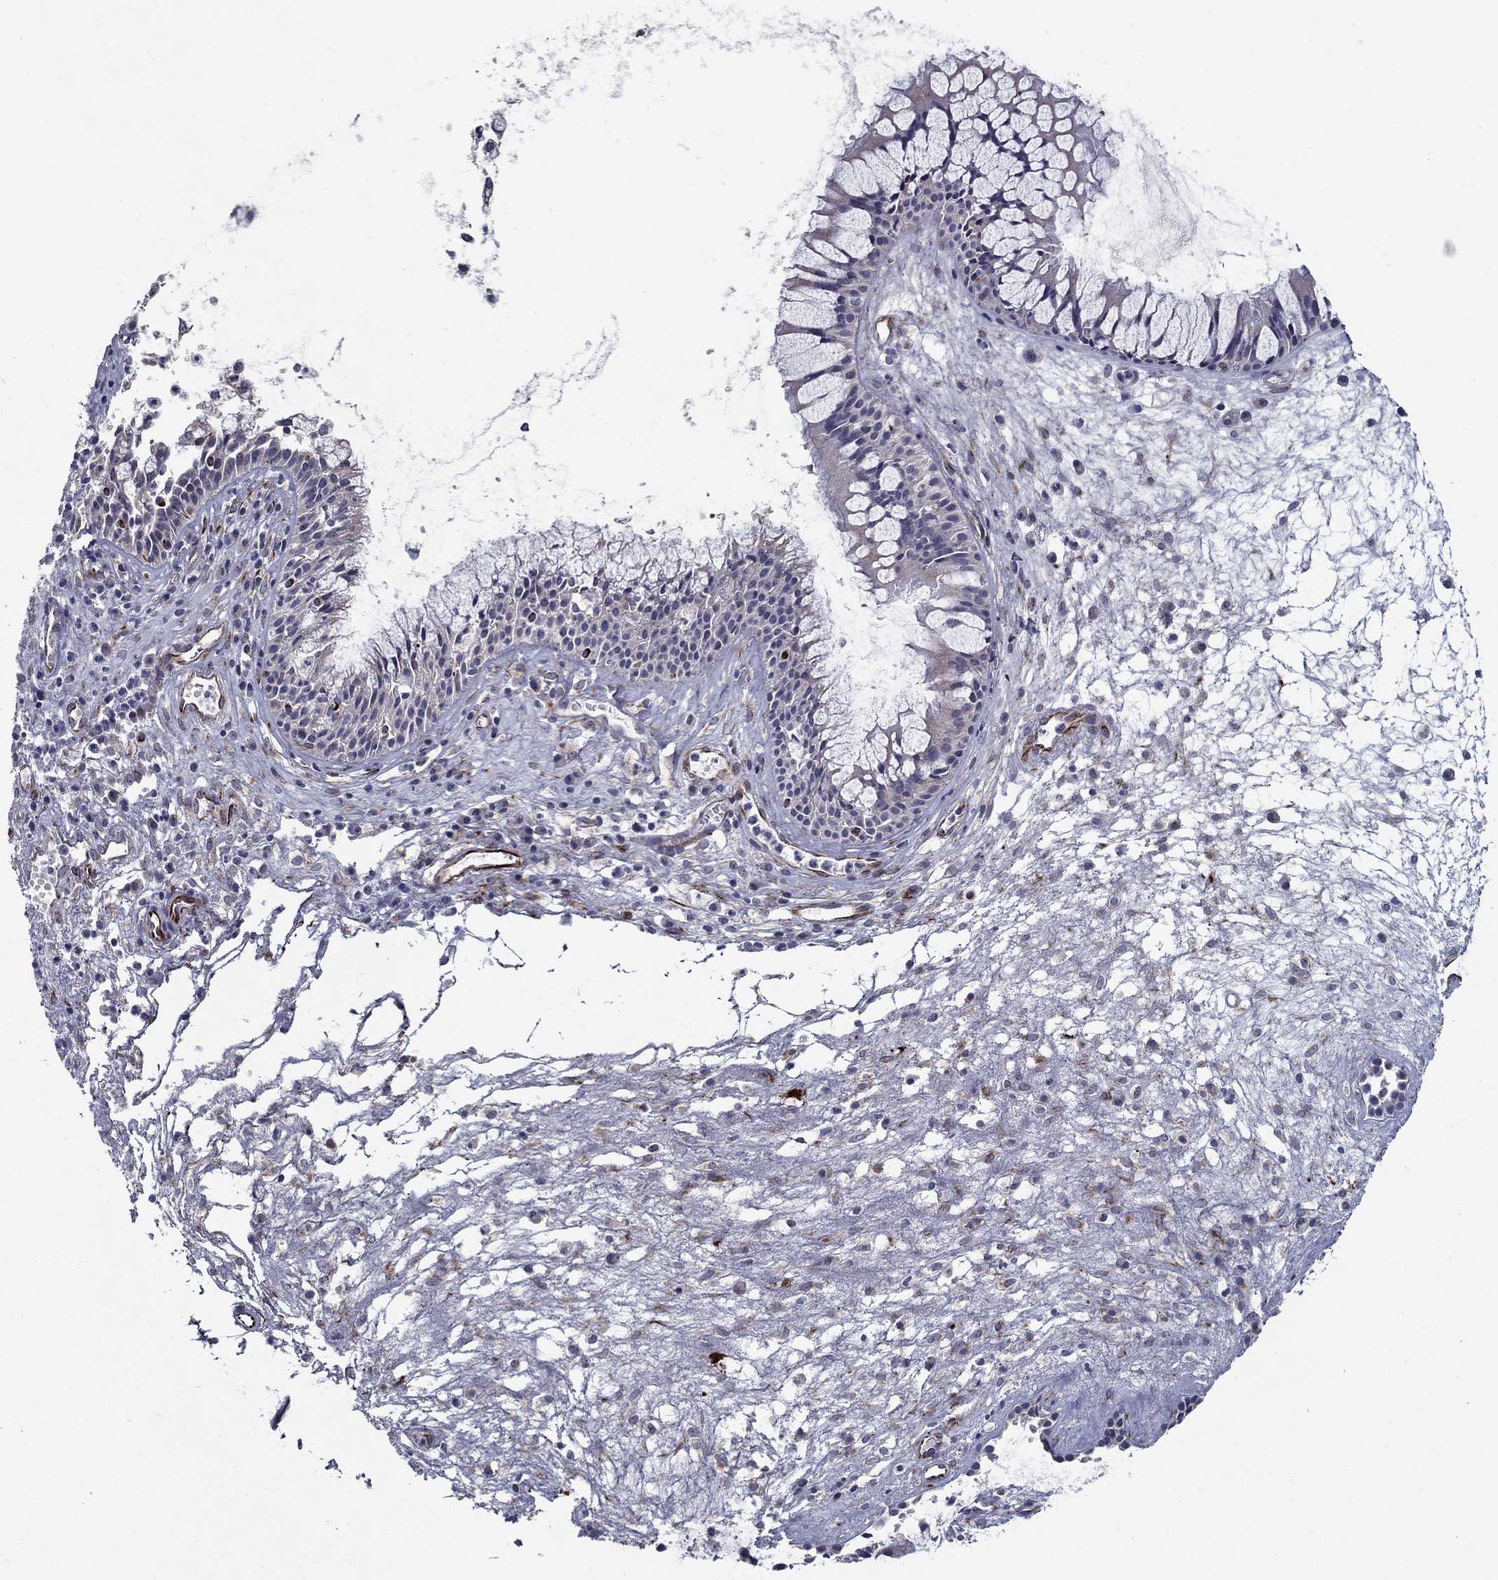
{"staining": {"intensity": "negative", "quantity": "none", "location": "none"}, "tissue": "nasopharynx", "cell_type": "Respiratory epithelial cells", "image_type": "normal", "snomed": [{"axis": "morphology", "description": "Normal tissue, NOS"}, {"axis": "topography", "description": "Nasopharynx"}], "caption": "The immunohistochemistry (IHC) histopathology image has no significant expression in respiratory epithelial cells of nasopharynx.", "gene": "LACTB2", "patient": {"sex": "female", "age": 47}}